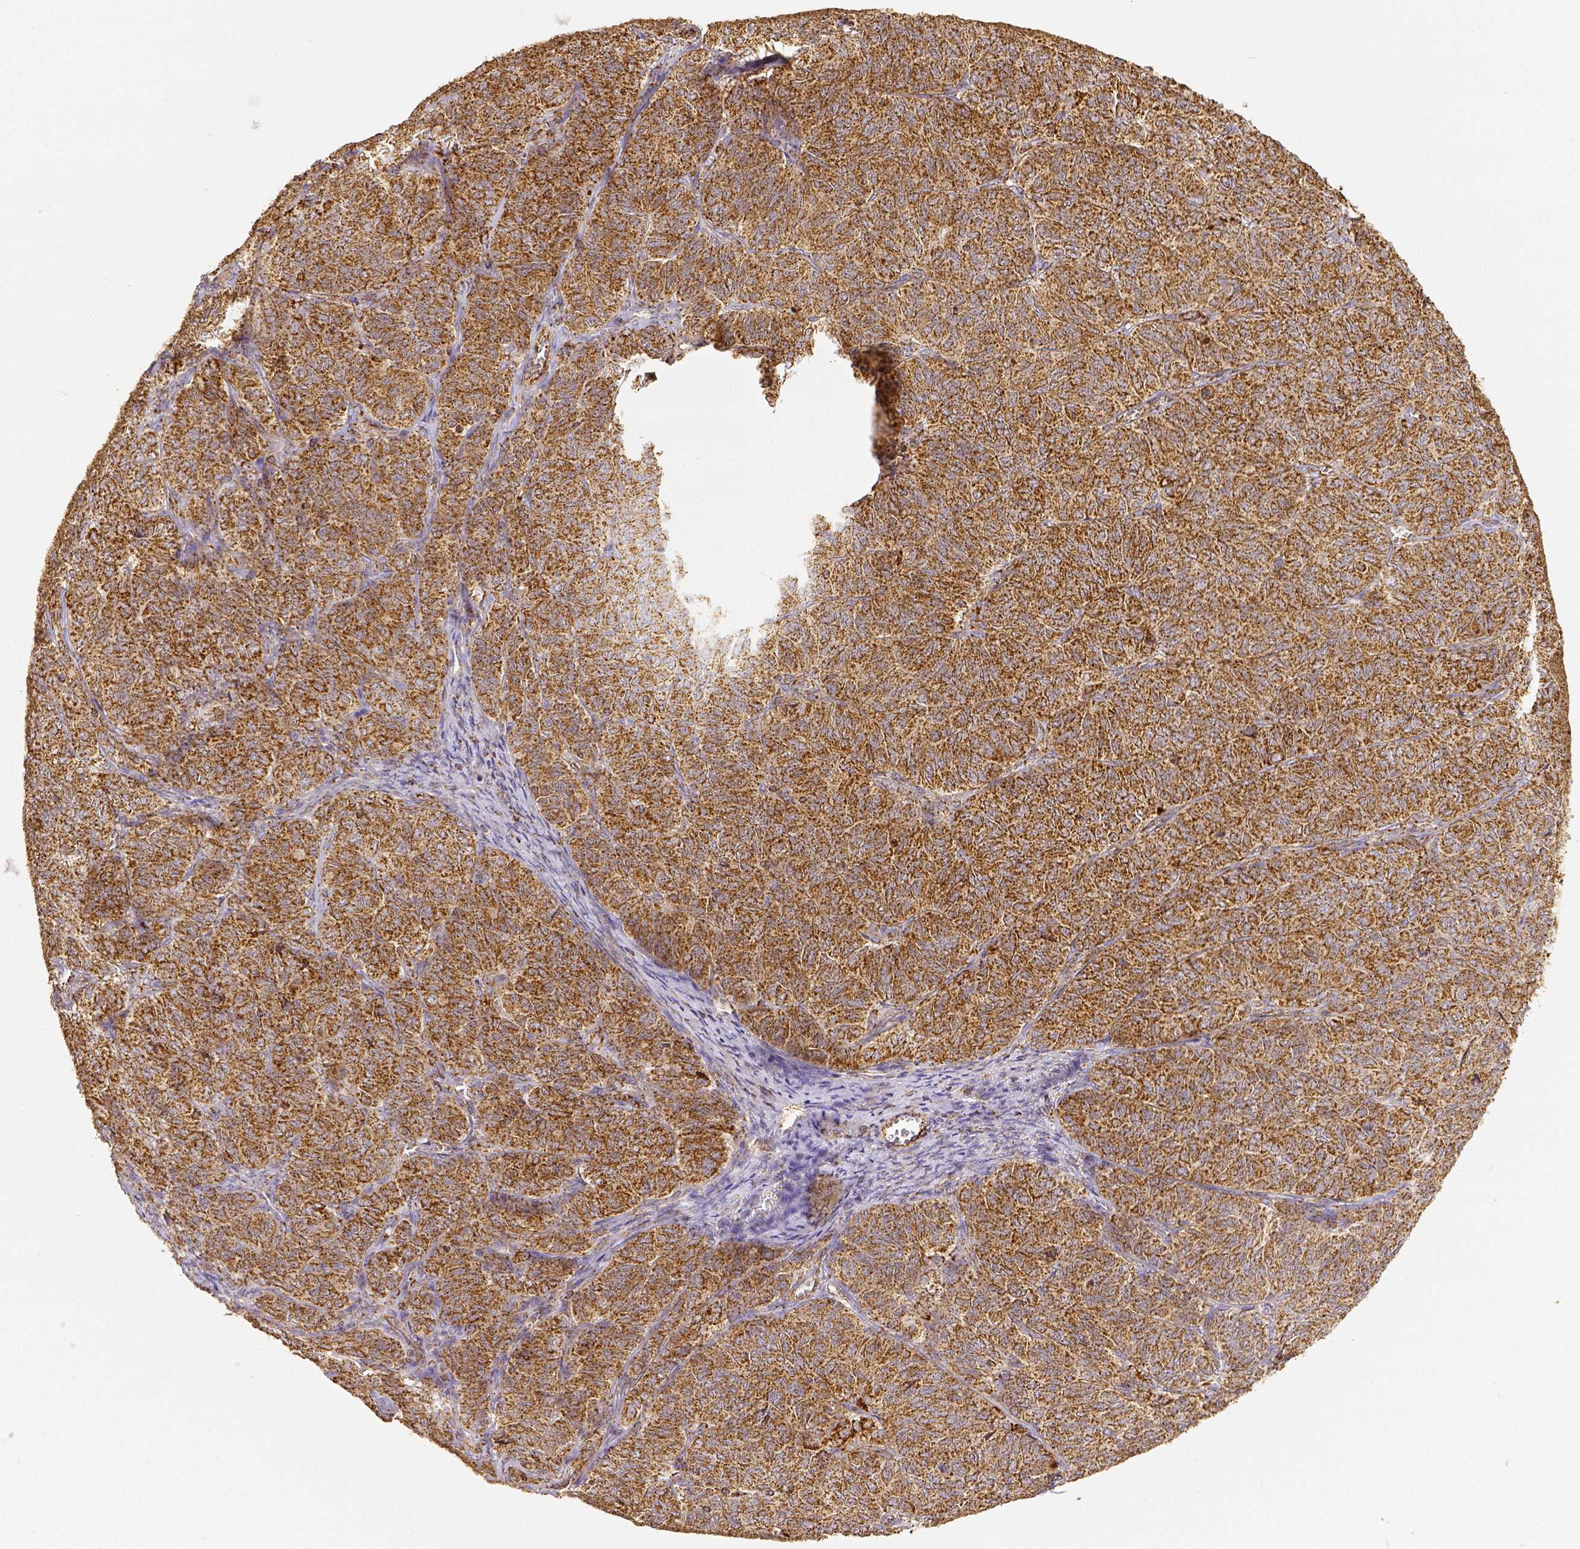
{"staining": {"intensity": "moderate", "quantity": ">75%", "location": "cytoplasmic/membranous"}, "tissue": "ovarian cancer", "cell_type": "Tumor cells", "image_type": "cancer", "snomed": [{"axis": "morphology", "description": "Carcinoma, endometroid"}, {"axis": "topography", "description": "Ovary"}], "caption": "A high-resolution micrograph shows immunohistochemistry staining of ovarian cancer, which demonstrates moderate cytoplasmic/membranous staining in about >75% of tumor cells. The staining was performed using DAB (3,3'-diaminobenzidine), with brown indicating positive protein expression. Nuclei are stained blue with hematoxylin.", "gene": "SDHB", "patient": {"sex": "female", "age": 80}}